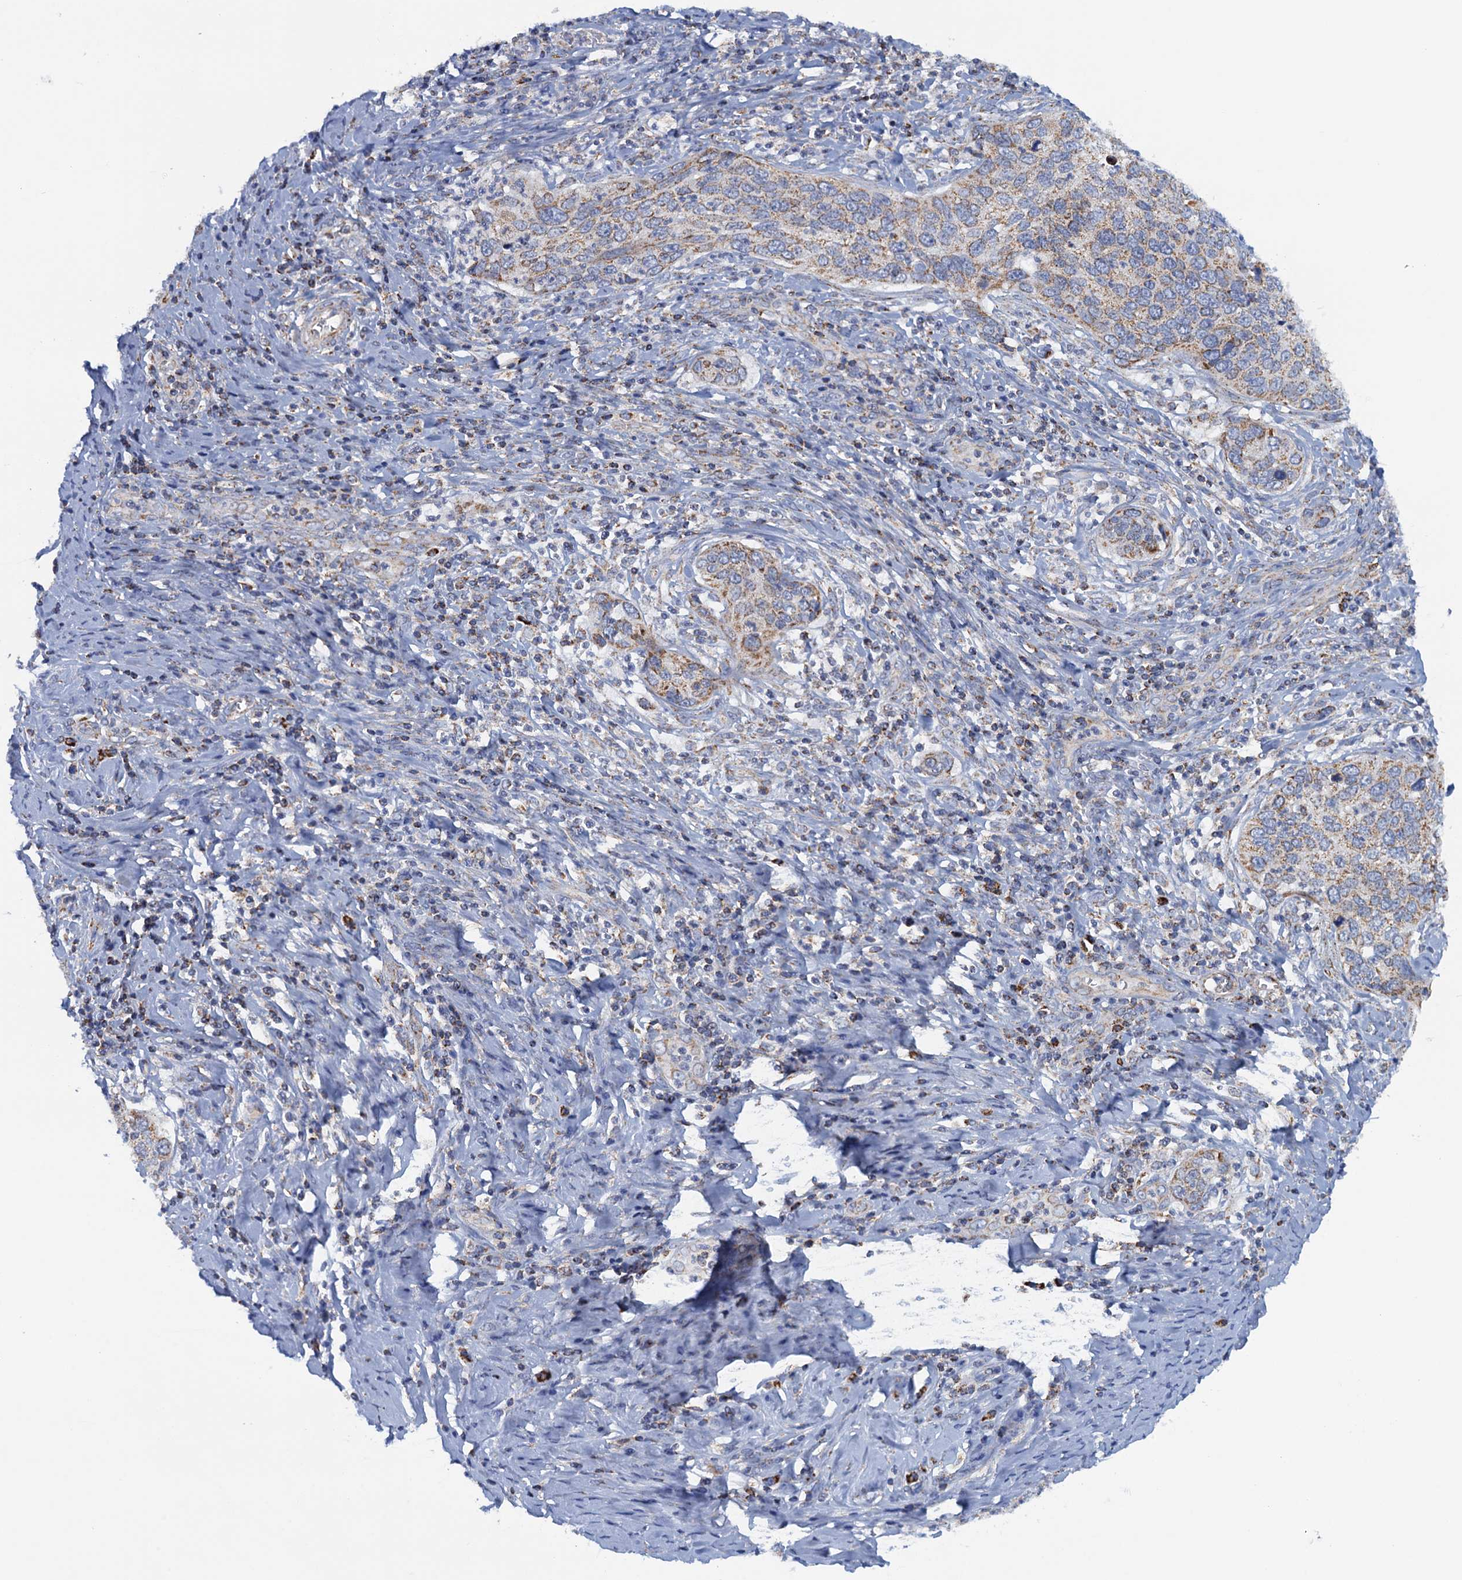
{"staining": {"intensity": "moderate", "quantity": ">75%", "location": "cytoplasmic/membranous"}, "tissue": "cervical cancer", "cell_type": "Tumor cells", "image_type": "cancer", "snomed": [{"axis": "morphology", "description": "Squamous cell carcinoma, NOS"}, {"axis": "topography", "description": "Cervix"}], "caption": "High-magnification brightfield microscopy of cervical cancer stained with DAB (brown) and counterstained with hematoxylin (blue). tumor cells exhibit moderate cytoplasmic/membranous expression is identified in about>75% of cells.", "gene": "GTPBP3", "patient": {"sex": "female", "age": 53}}